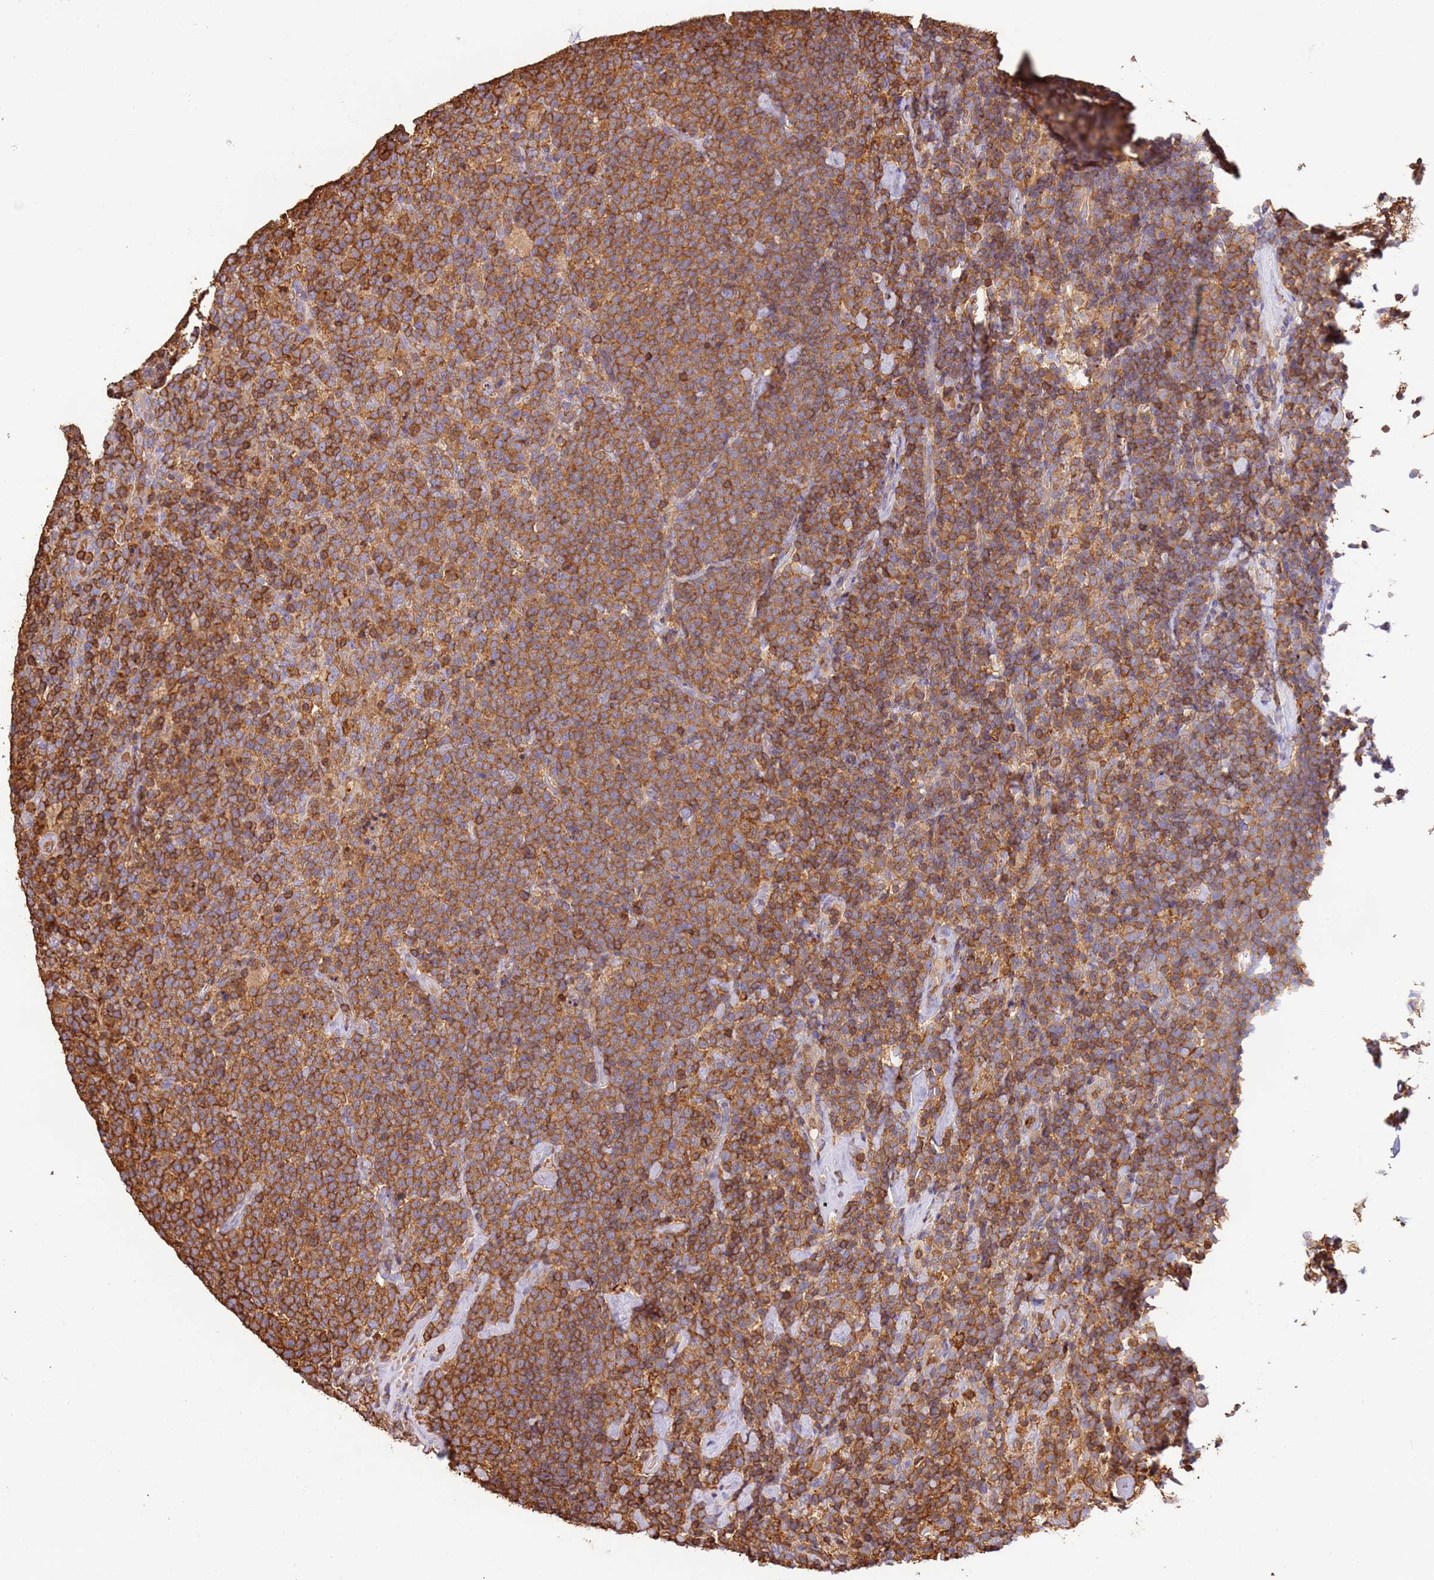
{"staining": {"intensity": "moderate", "quantity": ">75%", "location": "cytoplasmic/membranous"}, "tissue": "lymphoma", "cell_type": "Tumor cells", "image_type": "cancer", "snomed": [{"axis": "morphology", "description": "Malignant lymphoma, non-Hodgkin's type, High grade"}, {"axis": "topography", "description": "Lymph node"}], "caption": "Immunohistochemistry (IHC) histopathology image of neoplastic tissue: malignant lymphoma, non-Hodgkin's type (high-grade) stained using immunohistochemistry reveals medium levels of moderate protein expression localized specifically in the cytoplasmic/membranous of tumor cells, appearing as a cytoplasmic/membranous brown color.", "gene": "OR6P1", "patient": {"sex": "male", "age": 61}}